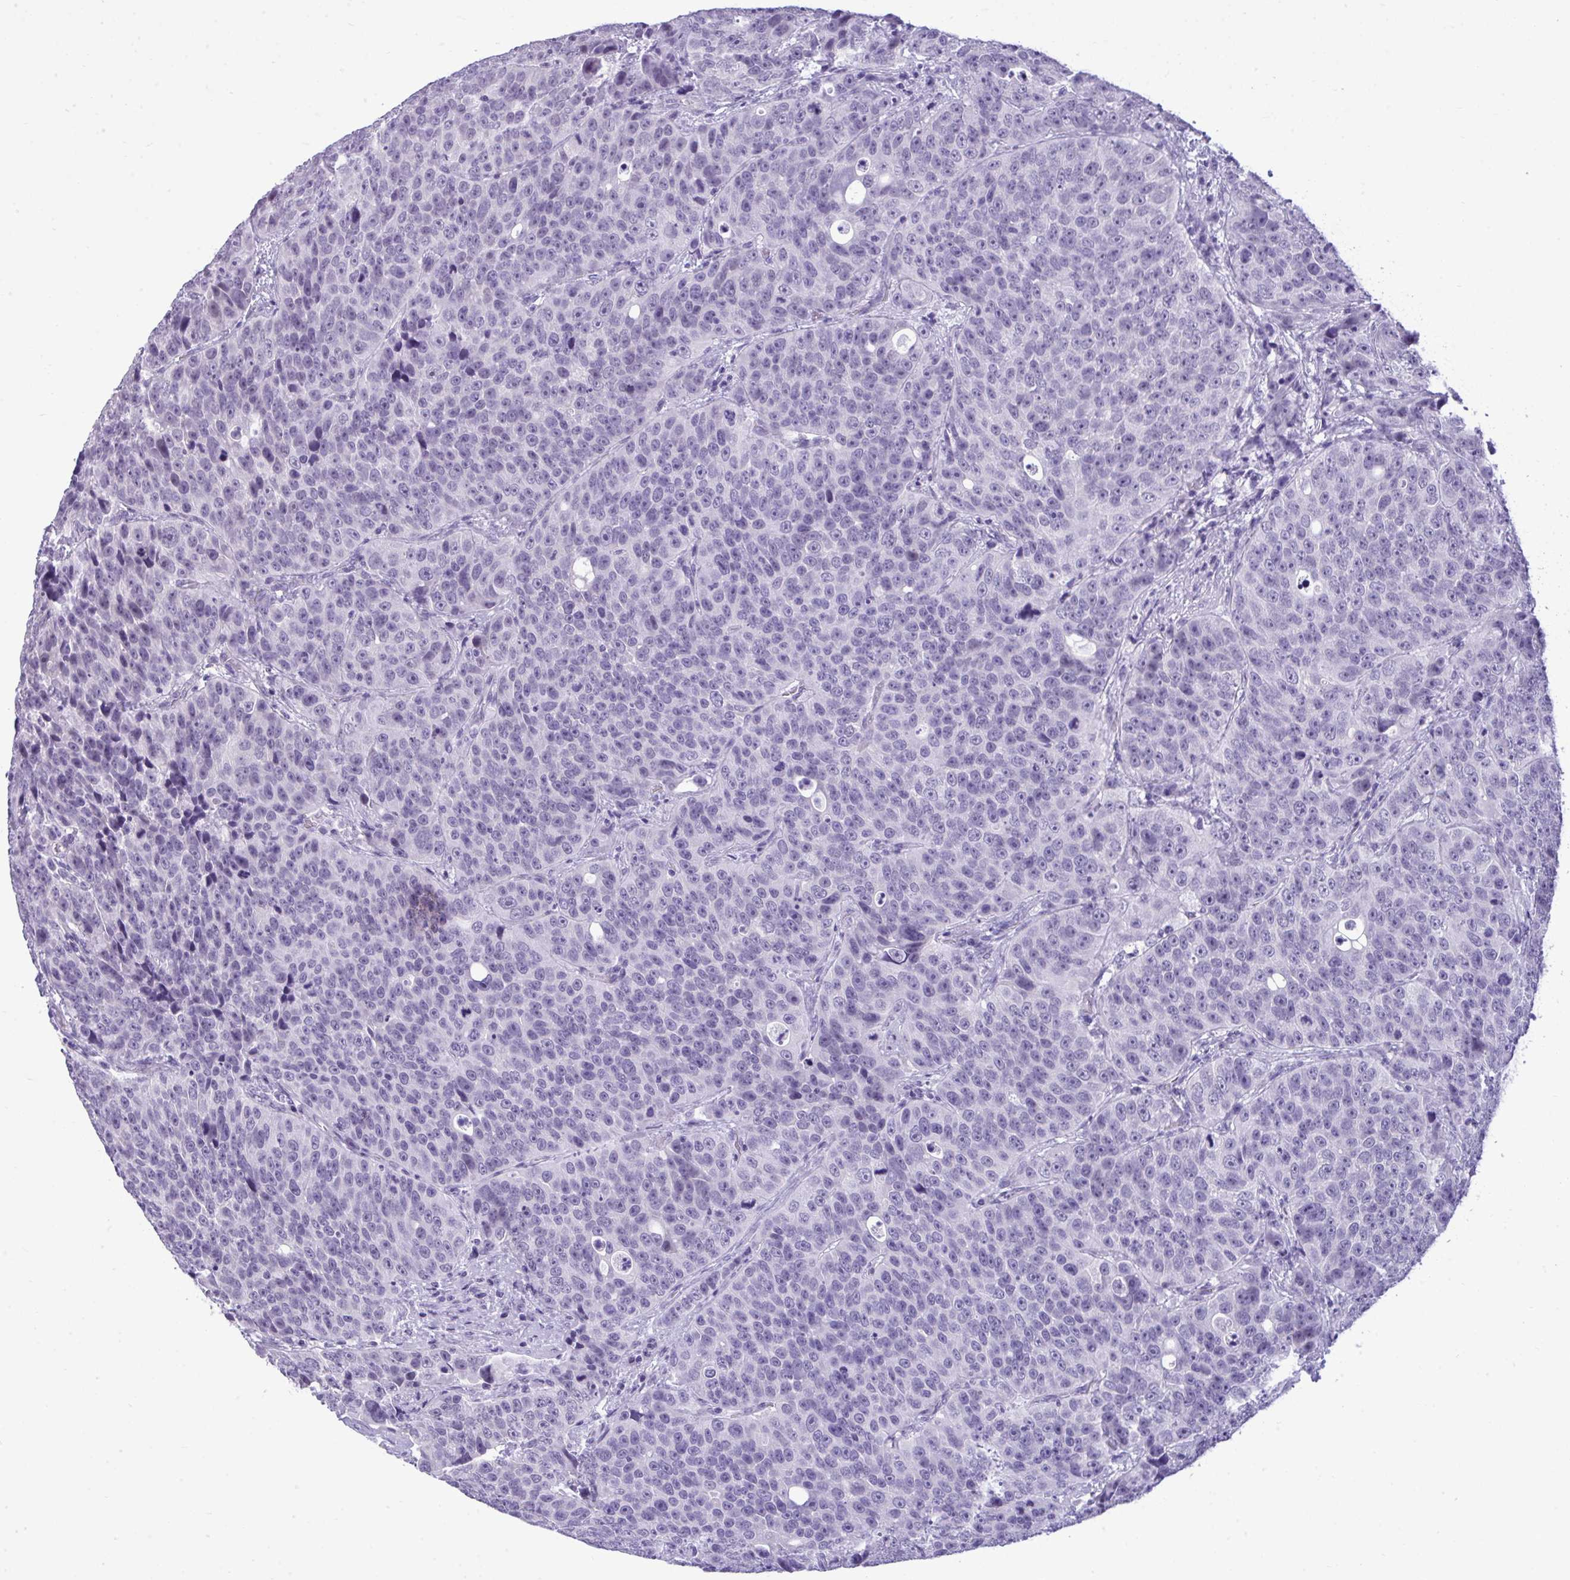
{"staining": {"intensity": "negative", "quantity": "none", "location": "none"}, "tissue": "urothelial cancer", "cell_type": "Tumor cells", "image_type": "cancer", "snomed": [{"axis": "morphology", "description": "Urothelial carcinoma, NOS"}, {"axis": "topography", "description": "Urinary bladder"}], "caption": "A high-resolution histopathology image shows immunohistochemistry (IHC) staining of transitional cell carcinoma, which exhibits no significant expression in tumor cells.", "gene": "PRM2", "patient": {"sex": "male", "age": 52}}